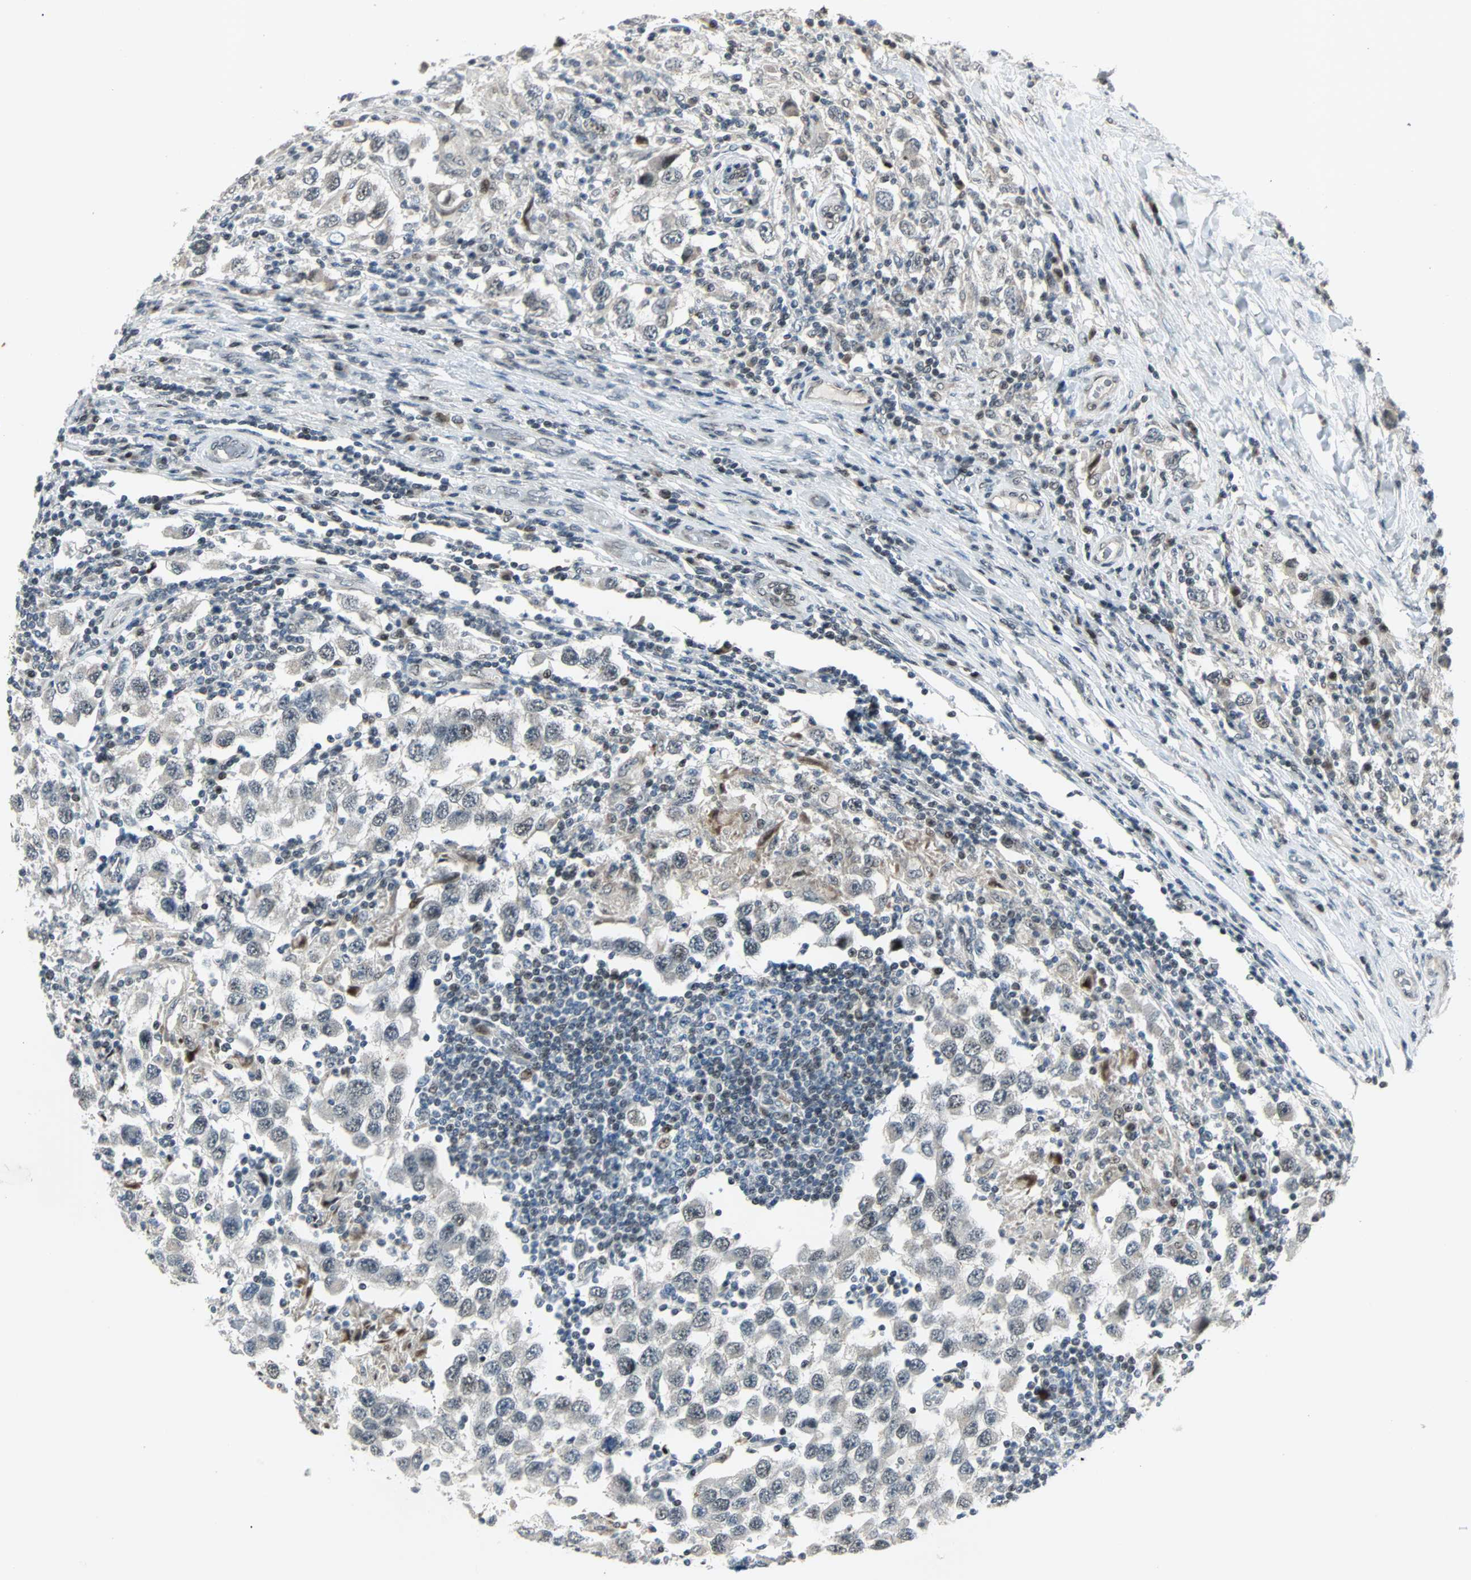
{"staining": {"intensity": "negative", "quantity": "none", "location": "none"}, "tissue": "testis cancer", "cell_type": "Tumor cells", "image_type": "cancer", "snomed": [{"axis": "morphology", "description": "Carcinoma, Embryonal, NOS"}, {"axis": "topography", "description": "Testis"}], "caption": "A photomicrograph of testis cancer stained for a protein demonstrates no brown staining in tumor cells.", "gene": "CBX4", "patient": {"sex": "male", "age": 21}}